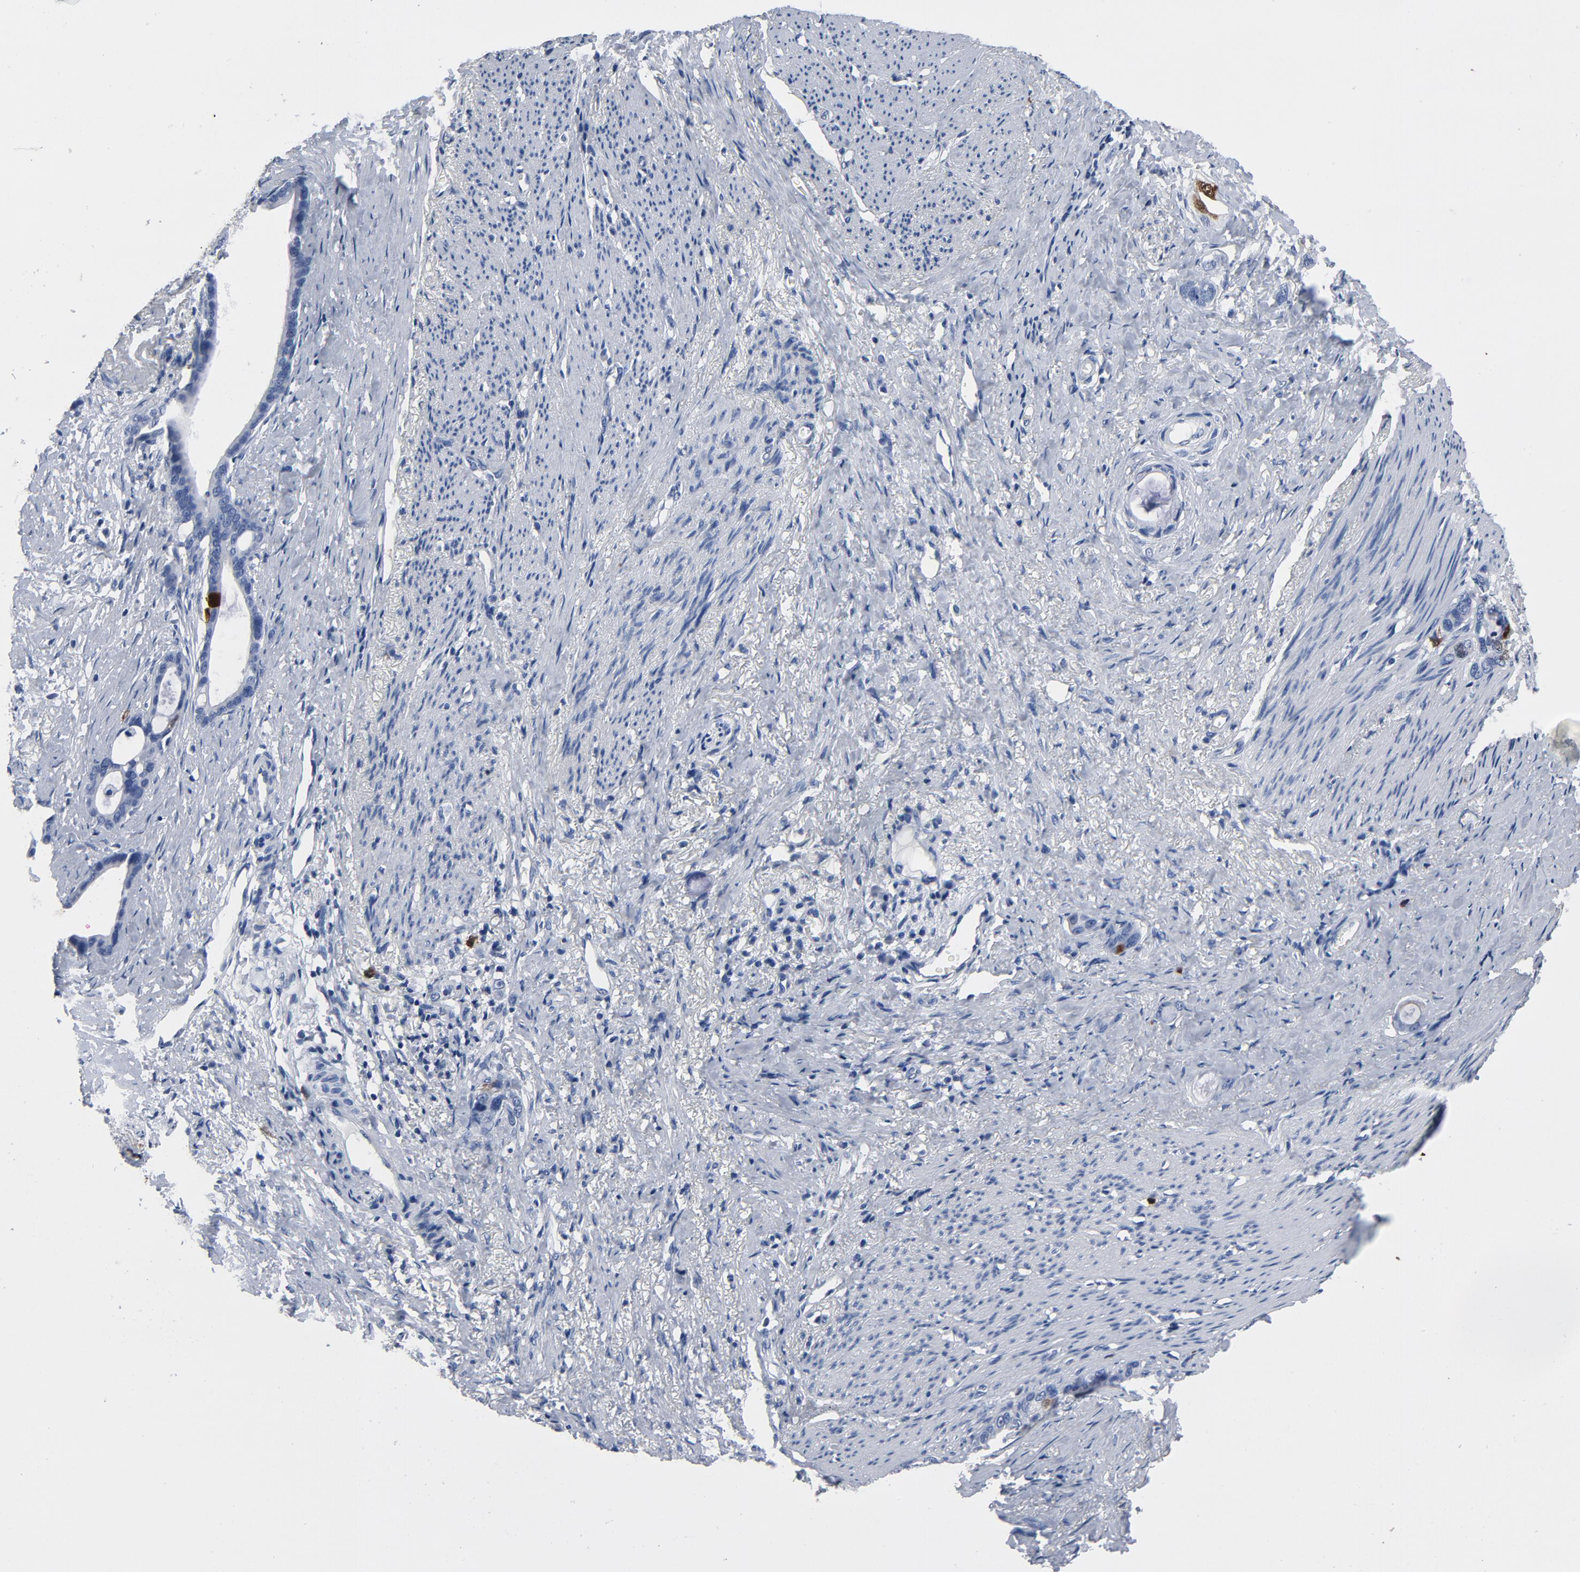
{"staining": {"intensity": "weak", "quantity": "<25%", "location": "nuclear"}, "tissue": "stomach cancer", "cell_type": "Tumor cells", "image_type": "cancer", "snomed": [{"axis": "morphology", "description": "Adenocarcinoma, NOS"}, {"axis": "topography", "description": "Stomach"}], "caption": "Immunohistochemistry (IHC) image of human stomach cancer stained for a protein (brown), which reveals no staining in tumor cells. (Brightfield microscopy of DAB (3,3'-diaminobenzidine) immunohistochemistry at high magnification).", "gene": "CDC20", "patient": {"sex": "female", "age": 75}}